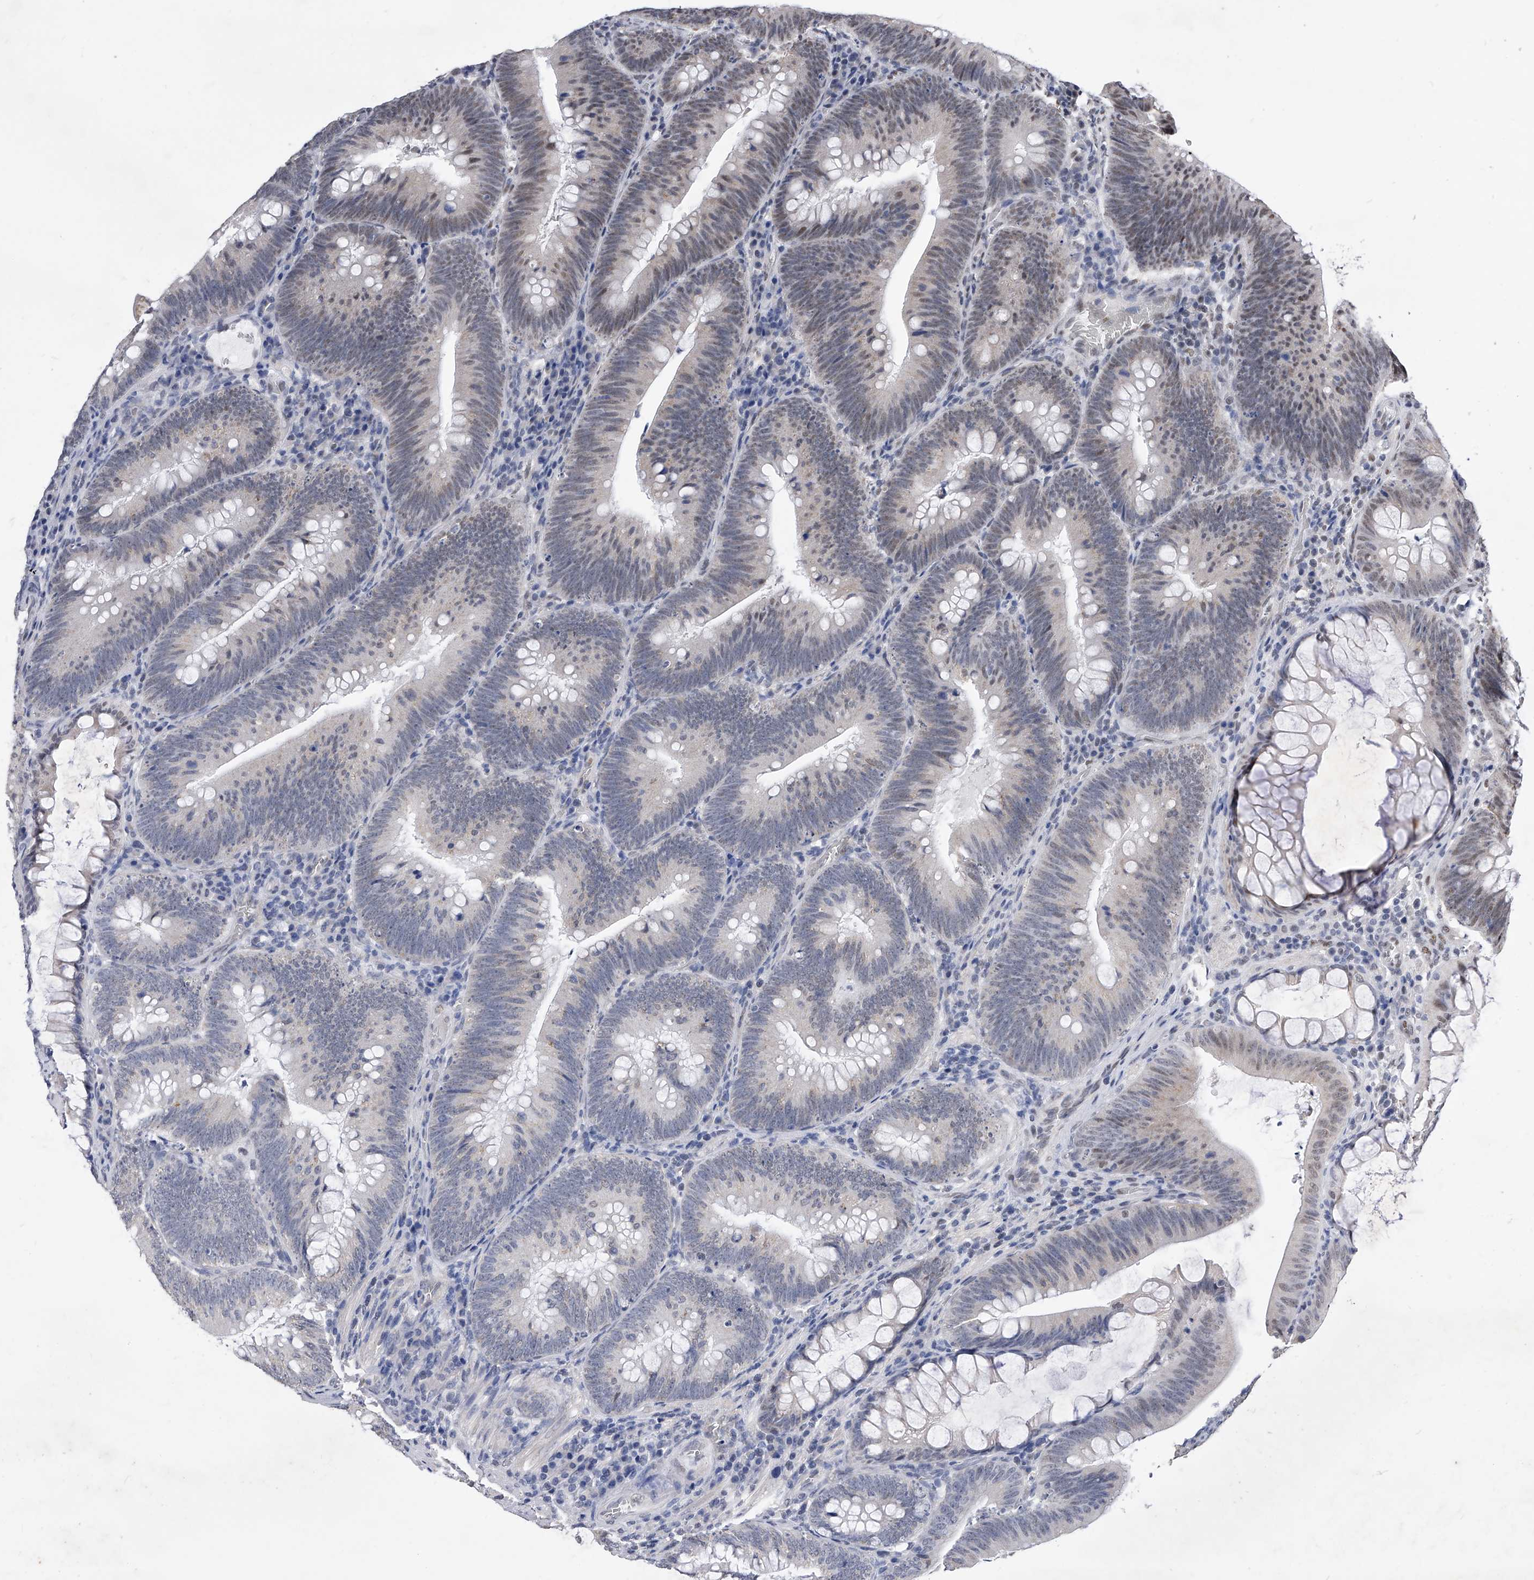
{"staining": {"intensity": "weak", "quantity": "<25%", "location": "nuclear"}, "tissue": "colorectal cancer", "cell_type": "Tumor cells", "image_type": "cancer", "snomed": [{"axis": "morphology", "description": "Normal tissue, NOS"}, {"axis": "topography", "description": "Colon"}], "caption": "Tumor cells show no significant protein staining in colorectal cancer.", "gene": "ZNF529", "patient": {"sex": "female", "age": 82}}